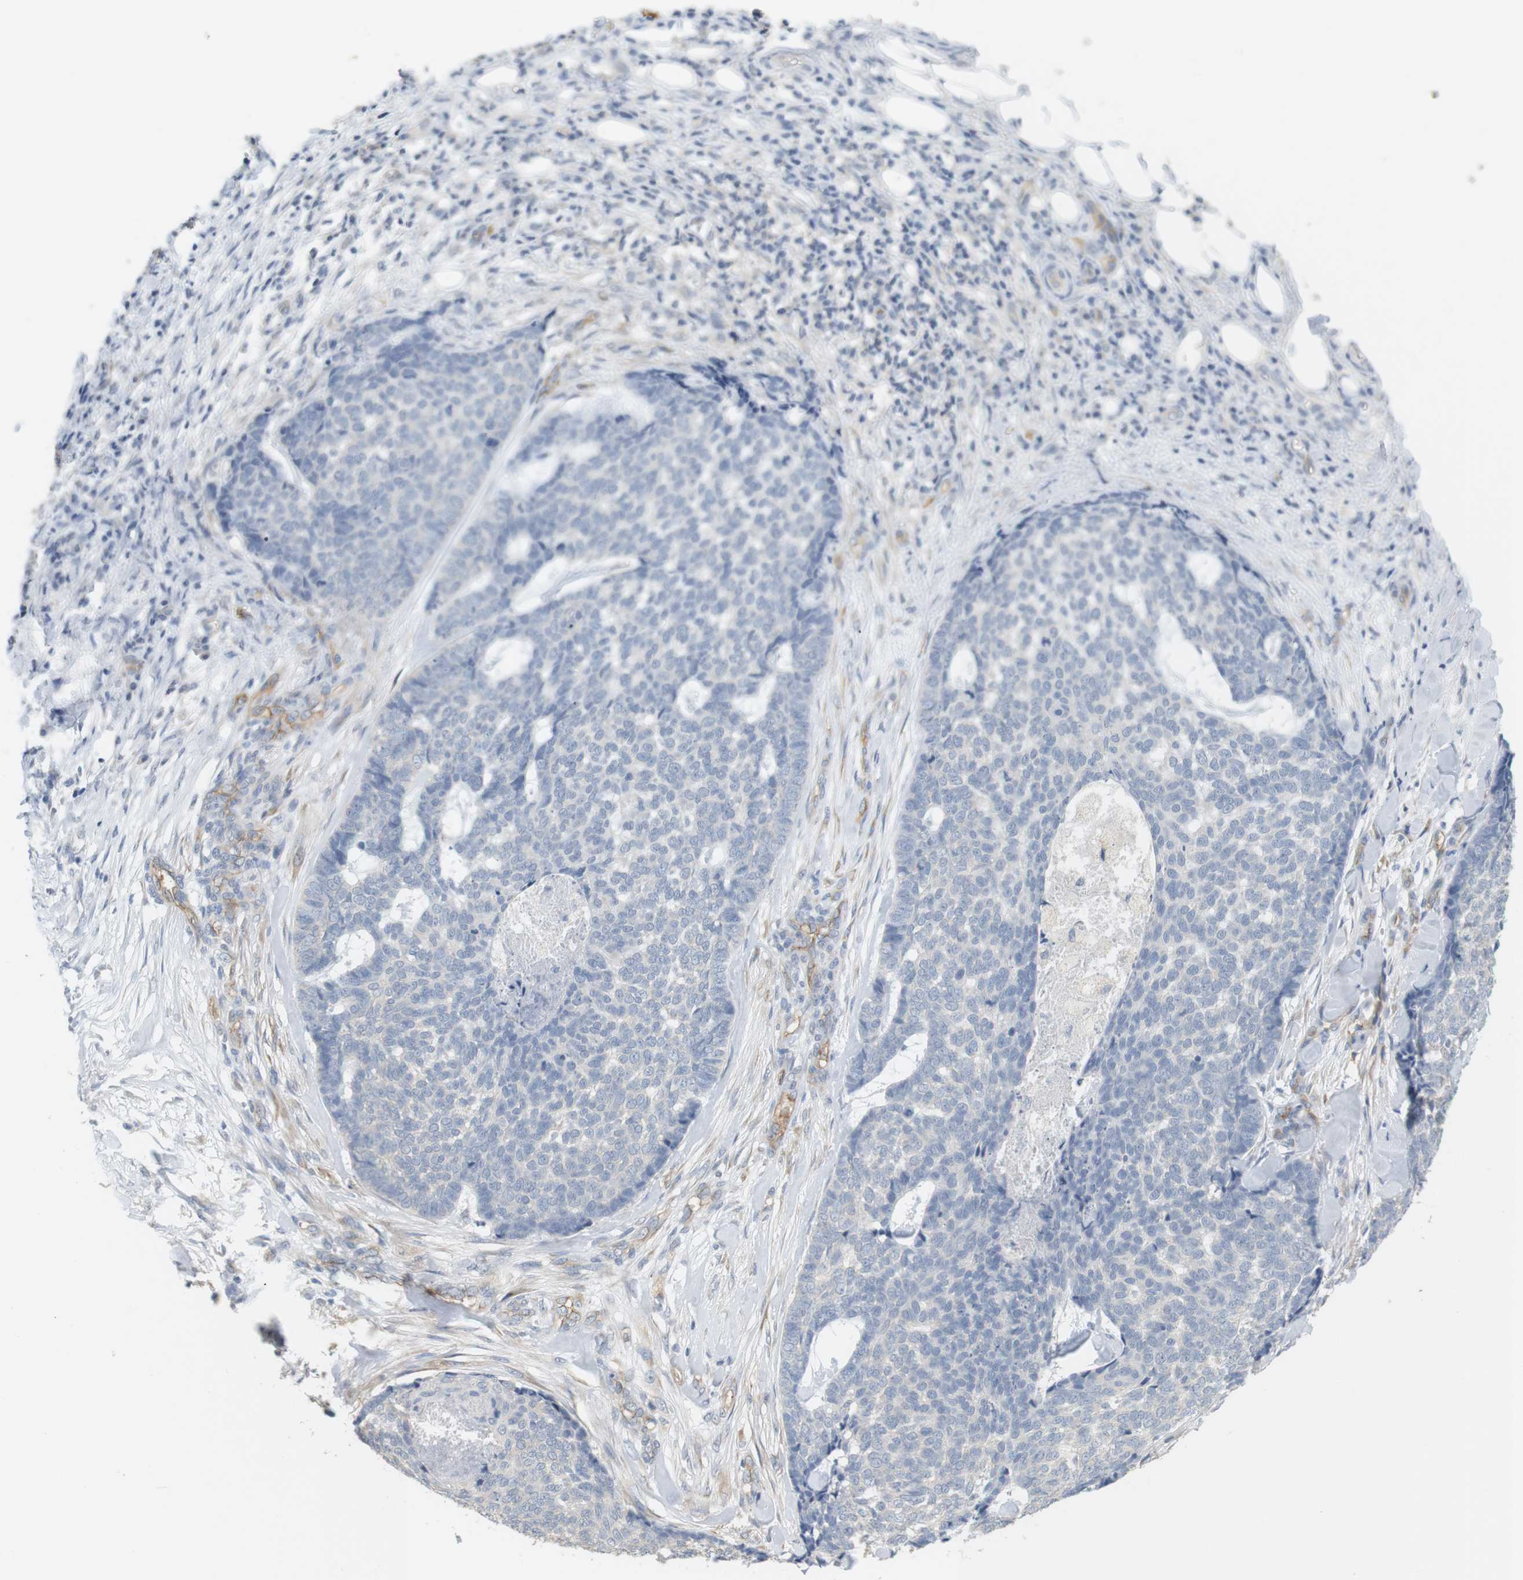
{"staining": {"intensity": "negative", "quantity": "none", "location": "none"}, "tissue": "skin cancer", "cell_type": "Tumor cells", "image_type": "cancer", "snomed": [{"axis": "morphology", "description": "Basal cell carcinoma"}, {"axis": "topography", "description": "Skin"}], "caption": "Immunohistochemical staining of human skin cancer reveals no significant staining in tumor cells.", "gene": "OSR1", "patient": {"sex": "male", "age": 84}}